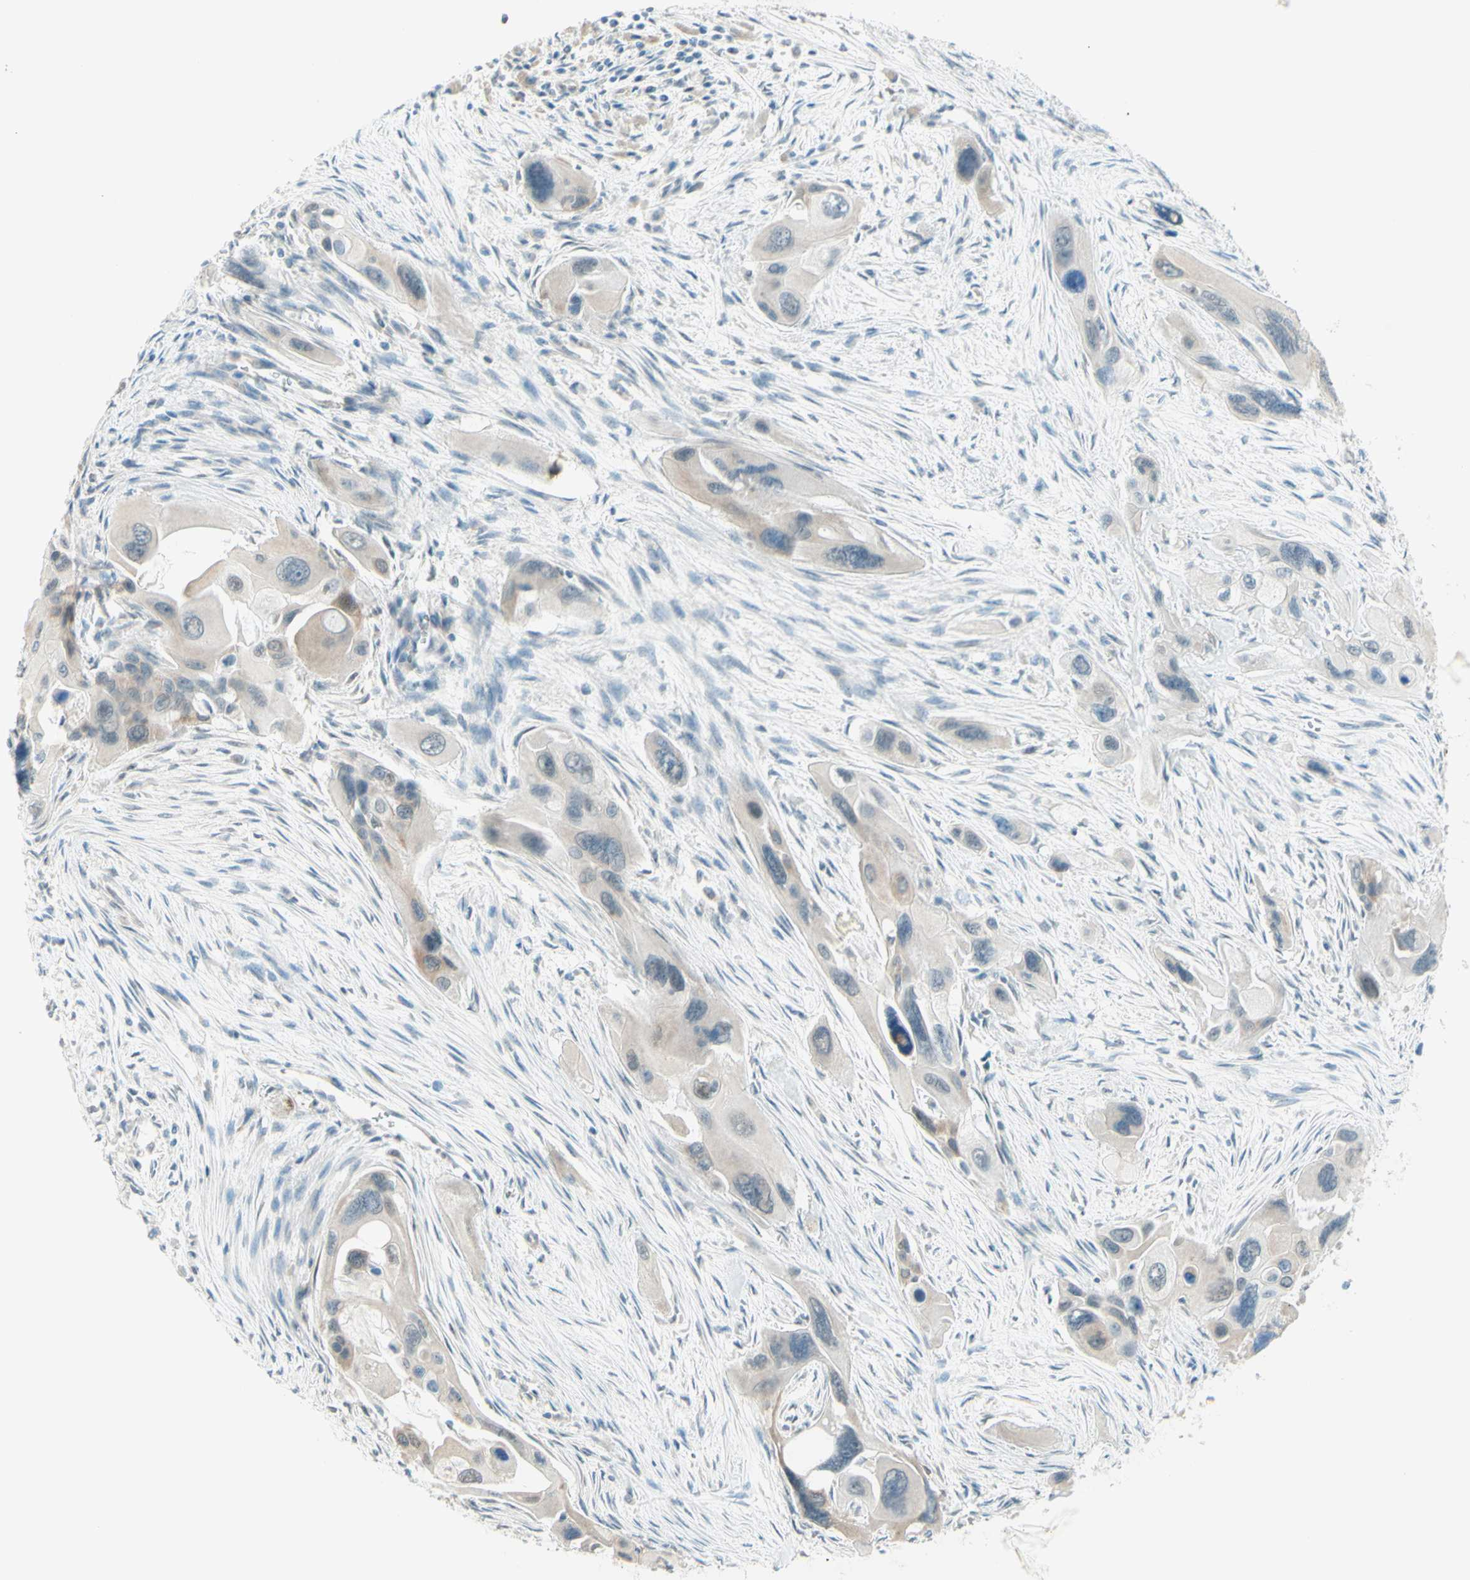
{"staining": {"intensity": "negative", "quantity": "none", "location": "none"}, "tissue": "pancreatic cancer", "cell_type": "Tumor cells", "image_type": "cancer", "snomed": [{"axis": "morphology", "description": "Adenocarcinoma, NOS"}, {"axis": "topography", "description": "Pancreas"}], "caption": "Immunohistochemistry (IHC) of human pancreatic cancer (adenocarcinoma) demonstrates no staining in tumor cells. Nuclei are stained in blue.", "gene": "JPH1", "patient": {"sex": "male", "age": 73}}